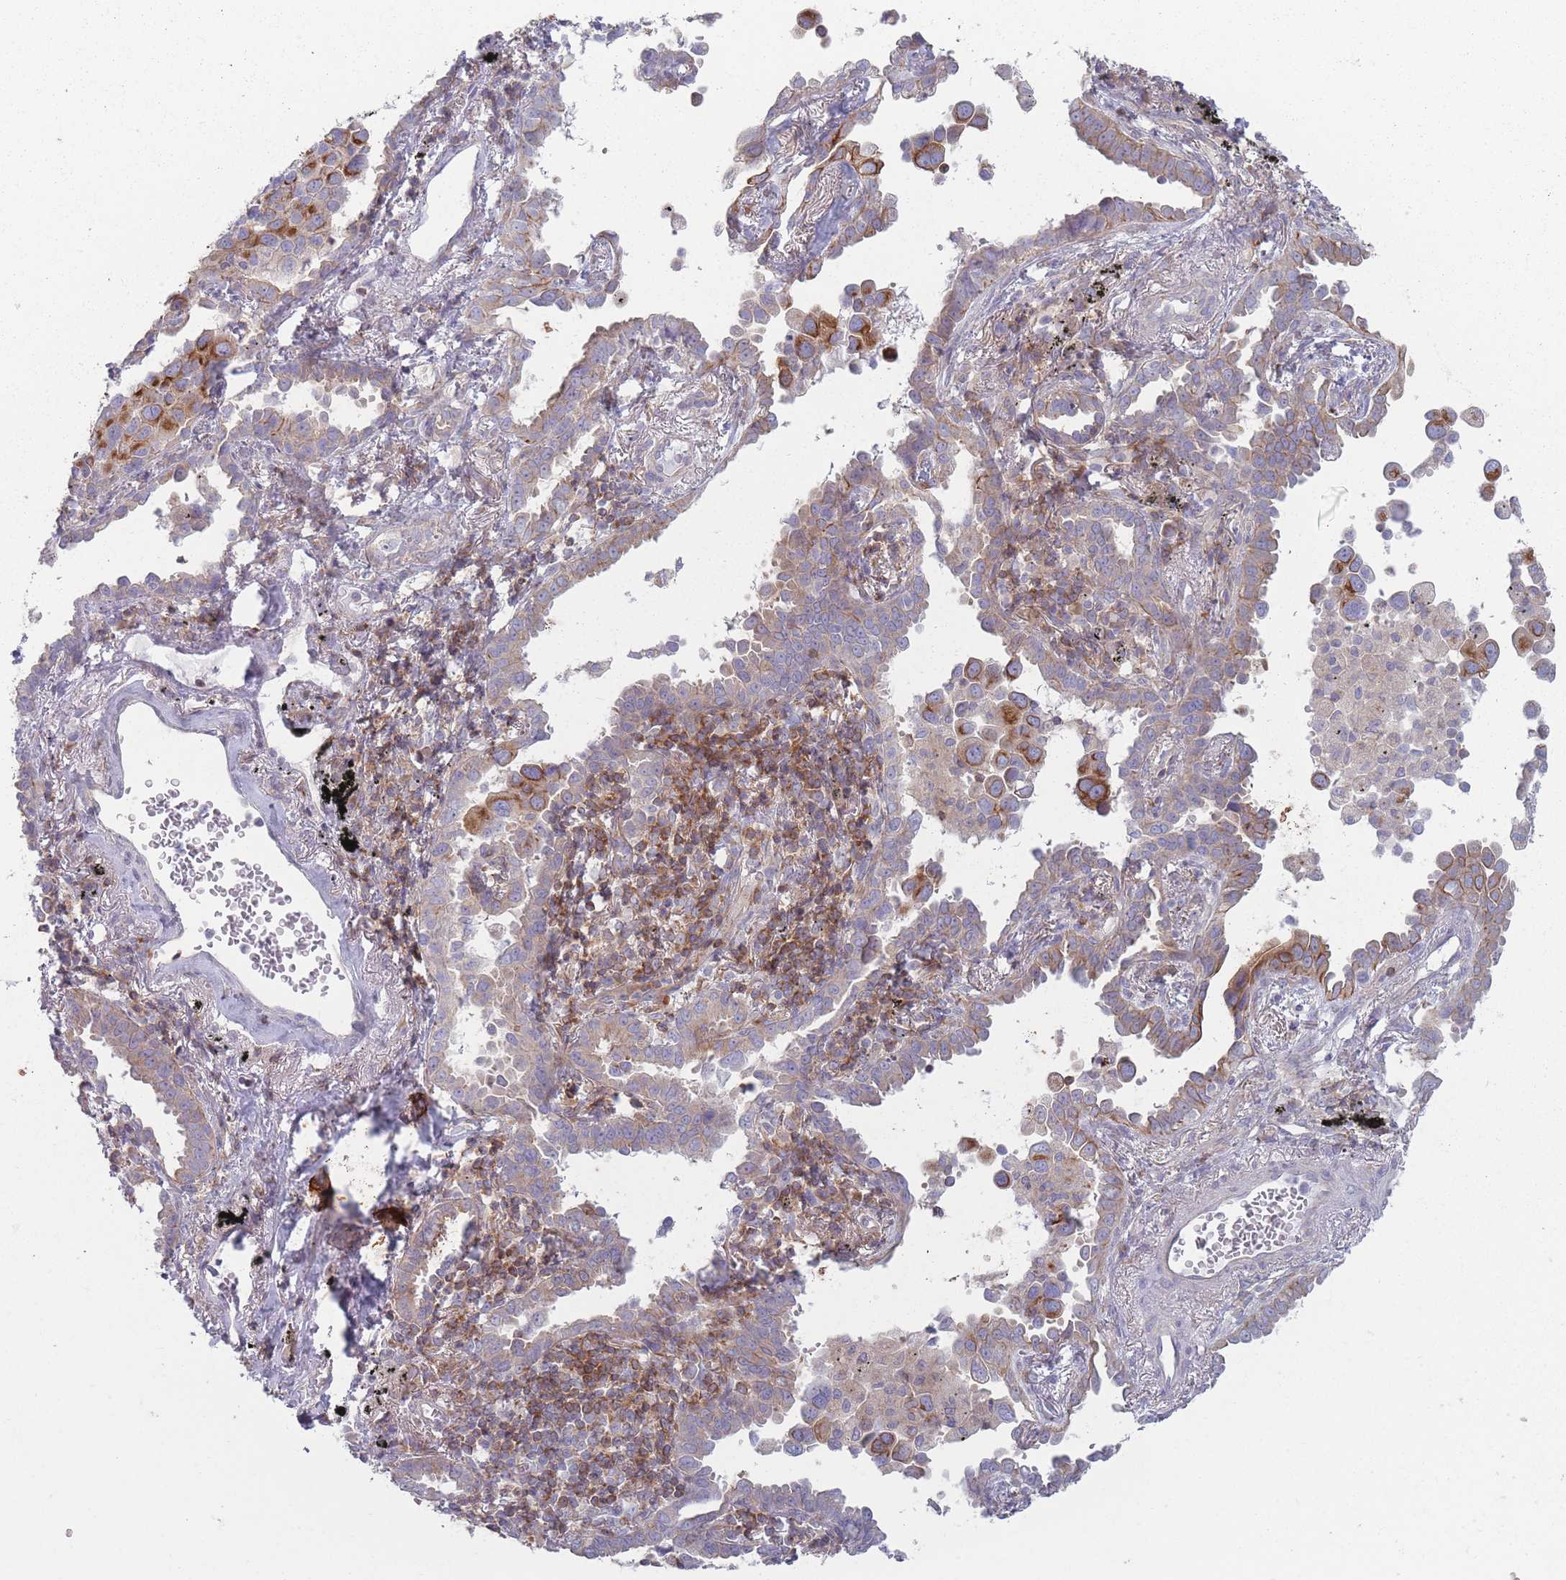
{"staining": {"intensity": "weak", "quantity": "25%-75%", "location": "cytoplasmic/membranous"}, "tissue": "lung cancer", "cell_type": "Tumor cells", "image_type": "cancer", "snomed": [{"axis": "morphology", "description": "Adenocarcinoma, NOS"}, {"axis": "topography", "description": "Lung"}], "caption": "A photomicrograph showing weak cytoplasmic/membranous positivity in approximately 25%-75% of tumor cells in lung cancer (adenocarcinoma), as visualized by brown immunohistochemical staining.", "gene": "HSBP1L1", "patient": {"sex": "male", "age": 67}}